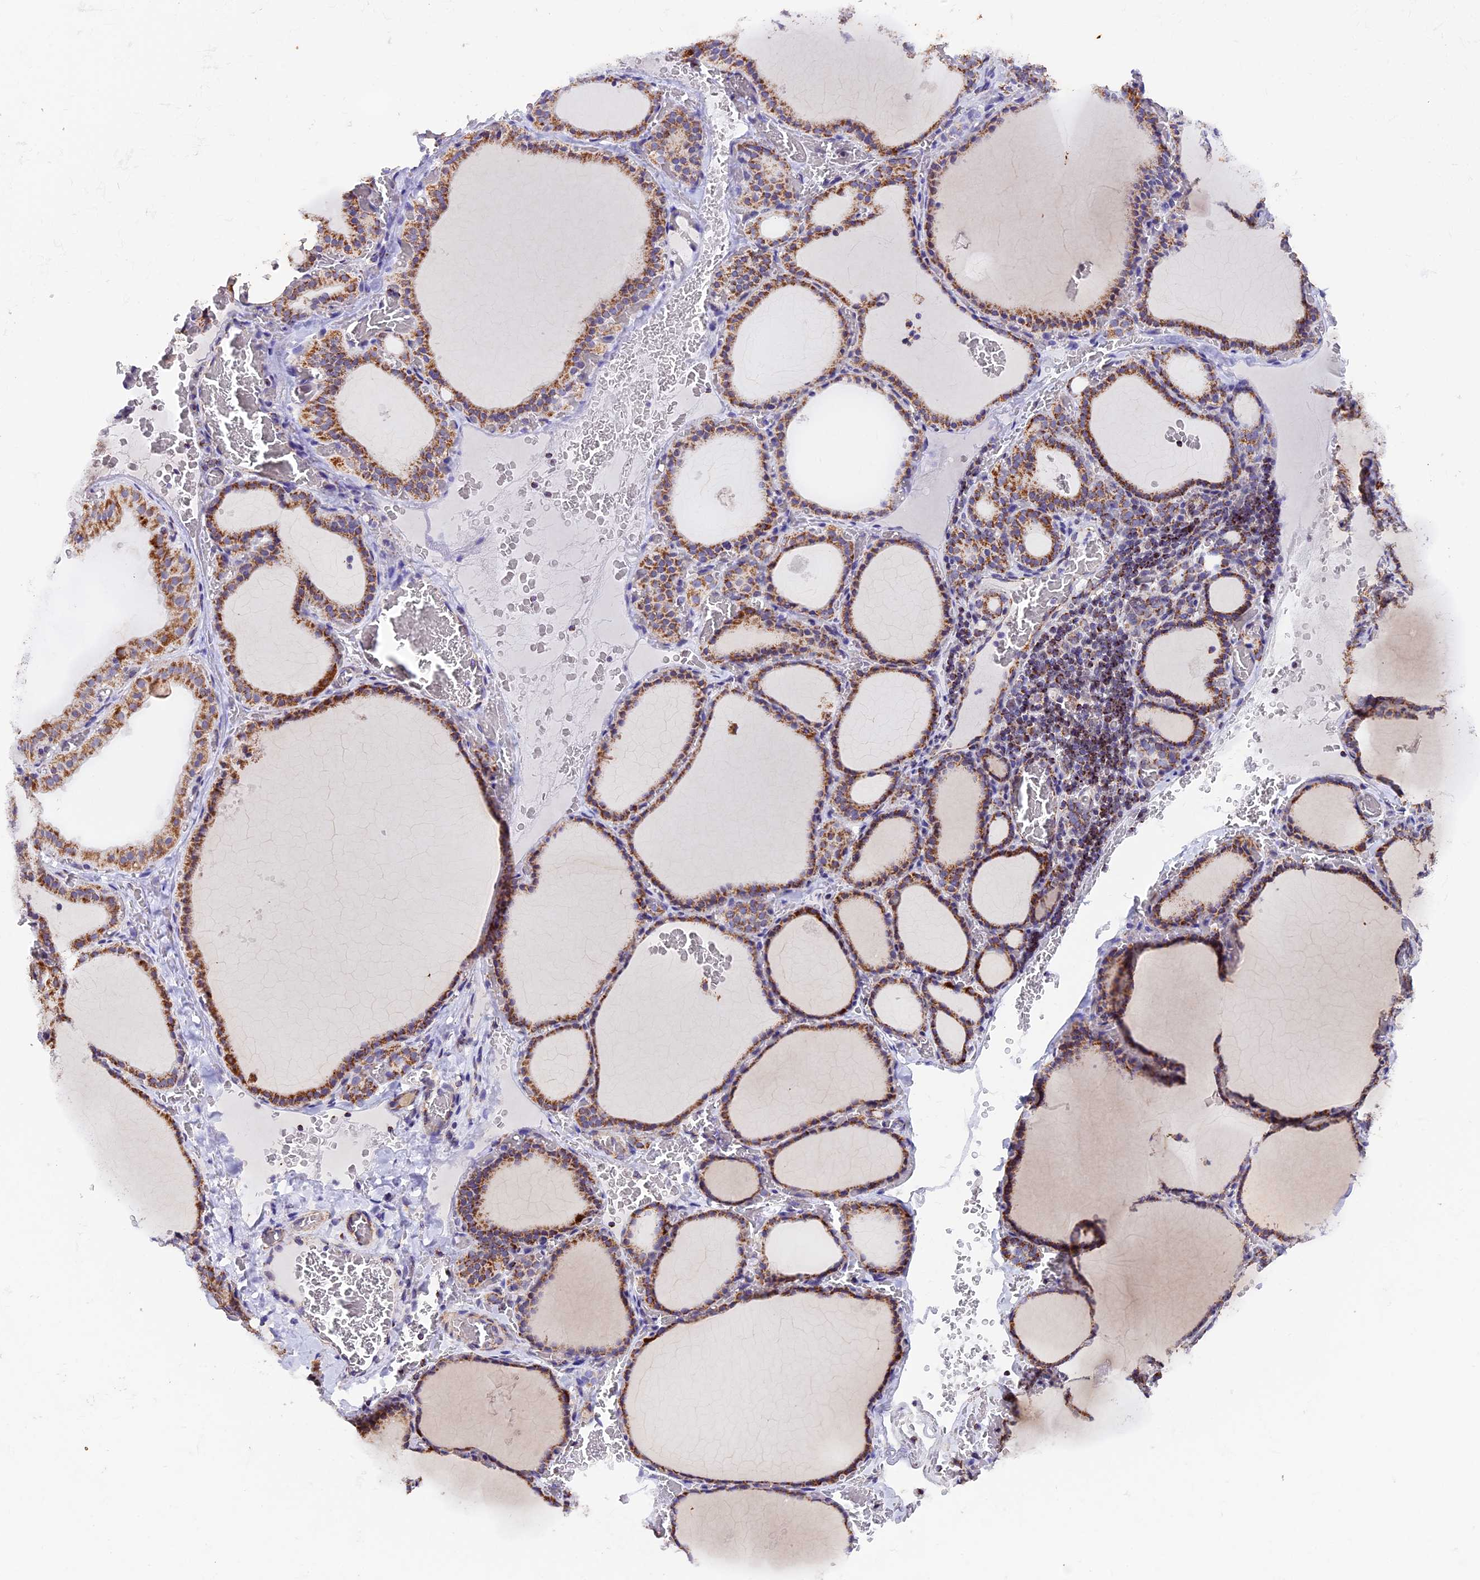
{"staining": {"intensity": "moderate", "quantity": ">75%", "location": "cytoplasmic/membranous"}, "tissue": "thyroid gland", "cell_type": "Glandular cells", "image_type": "normal", "snomed": [{"axis": "morphology", "description": "Normal tissue, NOS"}, {"axis": "topography", "description": "Thyroid gland"}], "caption": "DAB (3,3'-diaminobenzidine) immunohistochemical staining of unremarkable thyroid gland reveals moderate cytoplasmic/membranous protein staining in about >75% of glandular cells. The protein of interest is stained brown, and the nuclei are stained in blue (DAB IHC with brightfield microscopy, high magnification).", "gene": "TFAM", "patient": {"sex": "female", "age": 39}}